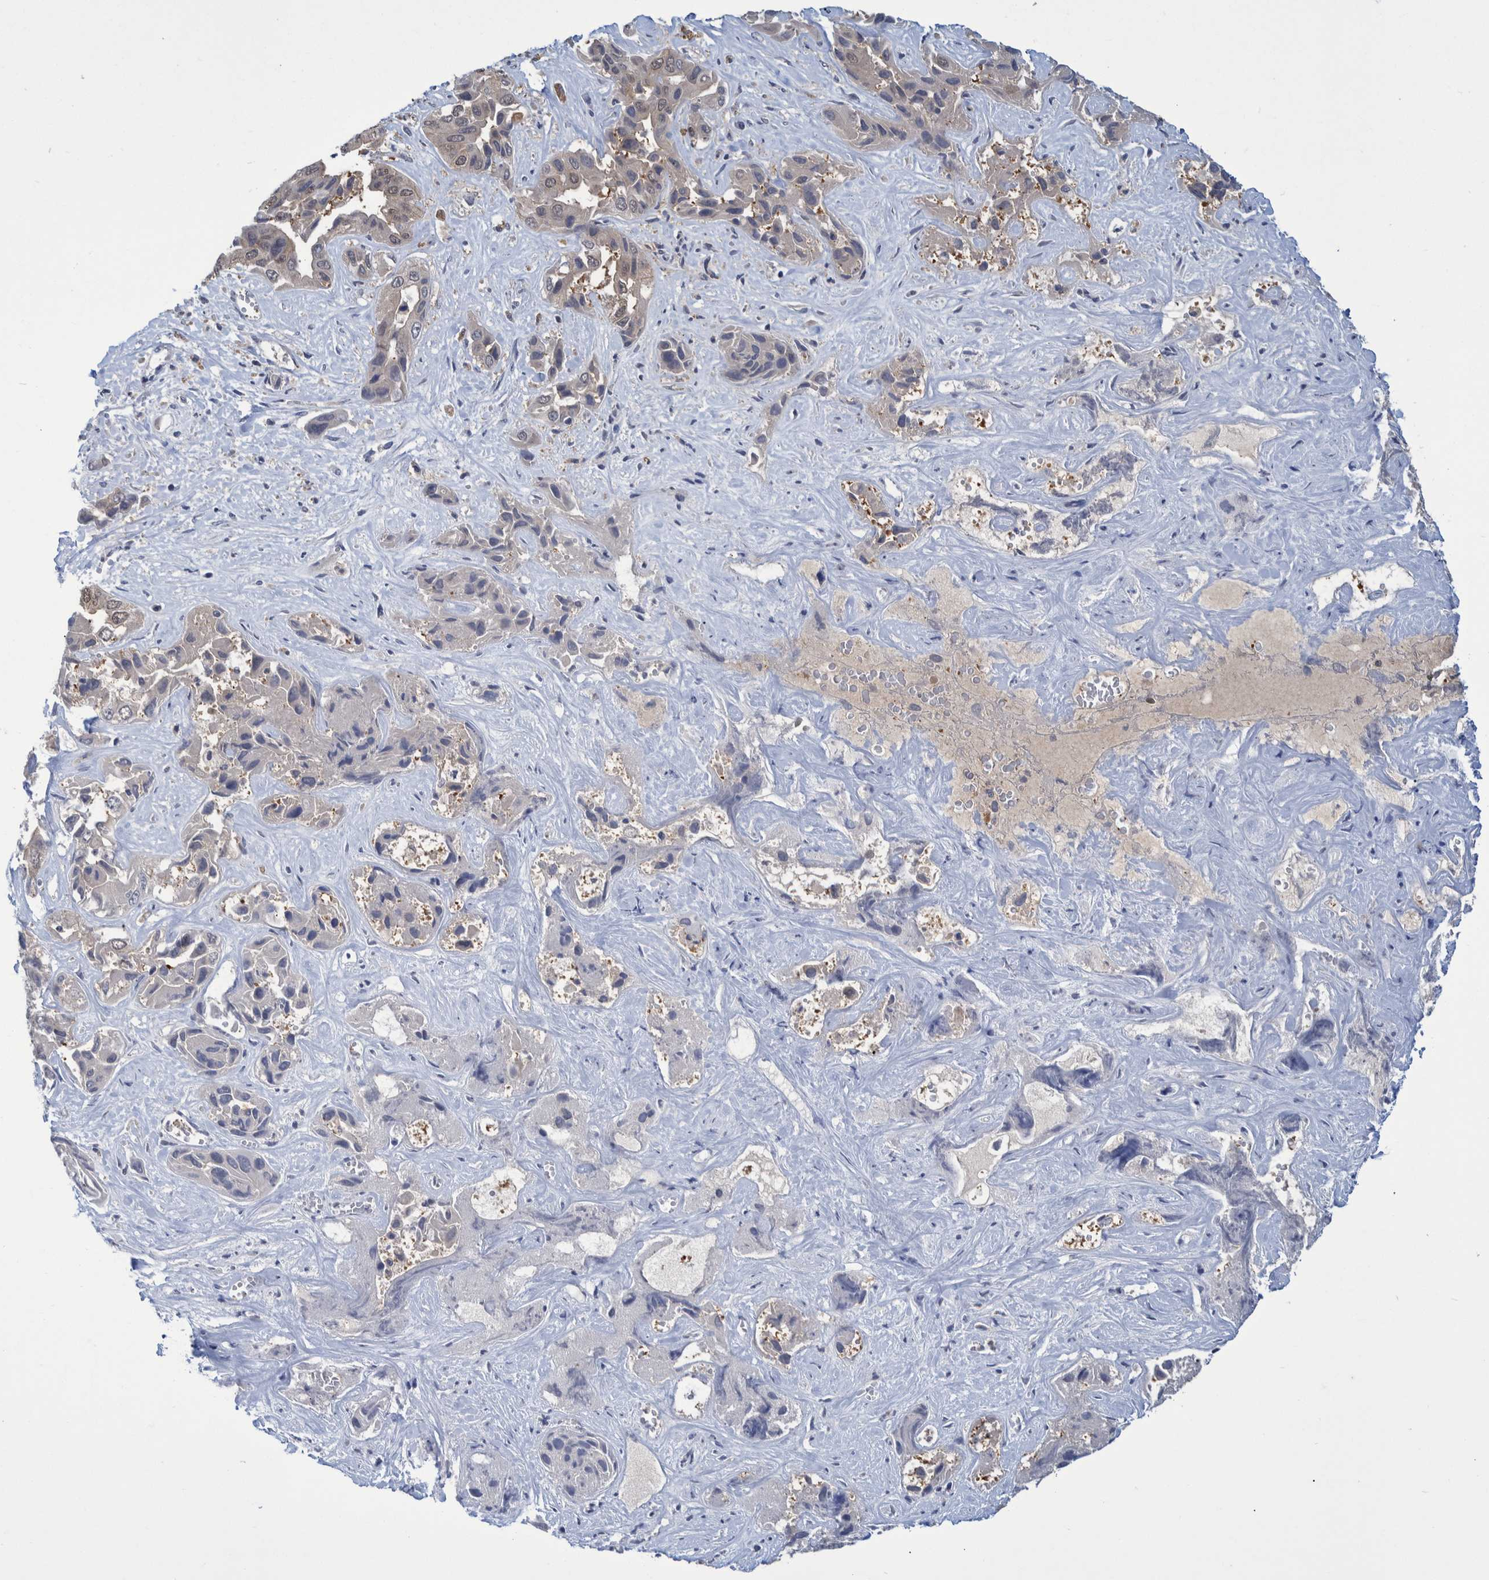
{"staining": {"intensity": "weak", "quantity": "25%-75%", "location": "cytoplasmic/membranous"}, "tissue": "liver cancer", "cell_type": "Tumor cells", "image_type": "cancer", "snomed": [{"axis": "morphology", "description": "Cholangiocarcinoma"}, {"axis": "topography", "description": "Liver"}], "caption": "Protein positivity by immunohistochemistry (IHC) reveals weak cytoplasmic/membranous staining in approximately 25%-75% of tumor cells in cholangiocarcinoma (liver). (IHC, brightfield microscopy, high magnification).", "gene": "PCYT2", "patient": {"sex": "female", "age": 52}}